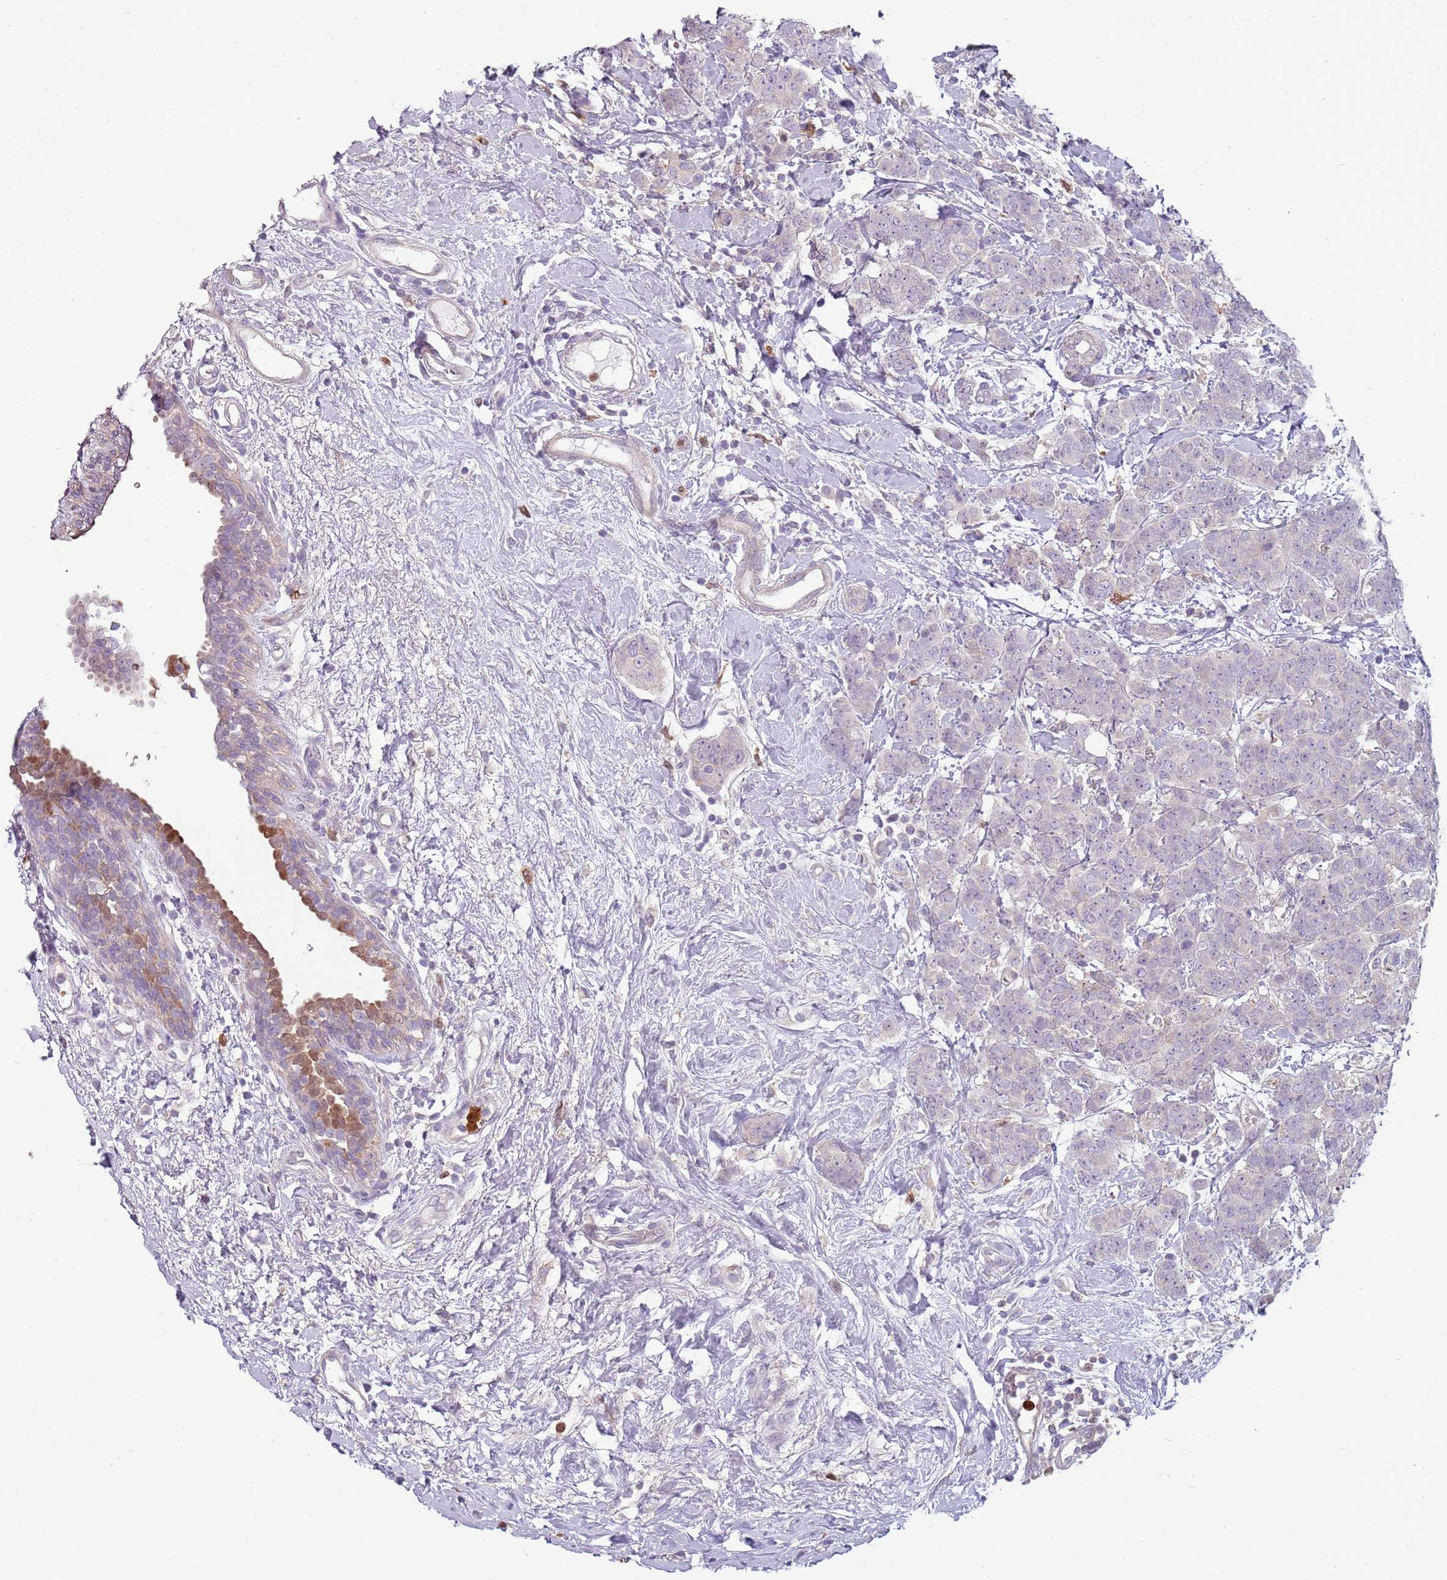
{"staining": {"intensity": "negative", "quantity": "none", "location": "none"}, "tissue": "breast cancer", "cell_type": "Tumor cells", "image_type": "cancer", "snomed": [{"axis": "morphology", "description": "Duct carcinoma"}, {"axis": "topography", "description": "Breast"}], "caption": "DAB immunohistochemical staining of human breast cancer (infiltrating ductal carcinoma) shows no significant positivity in tumor cells. (Immunohistochemistry (ihc), brightfield microscopy, high magnification).", "gene": "SPAG4", "patient": {"sex": "female", "age": 40}}